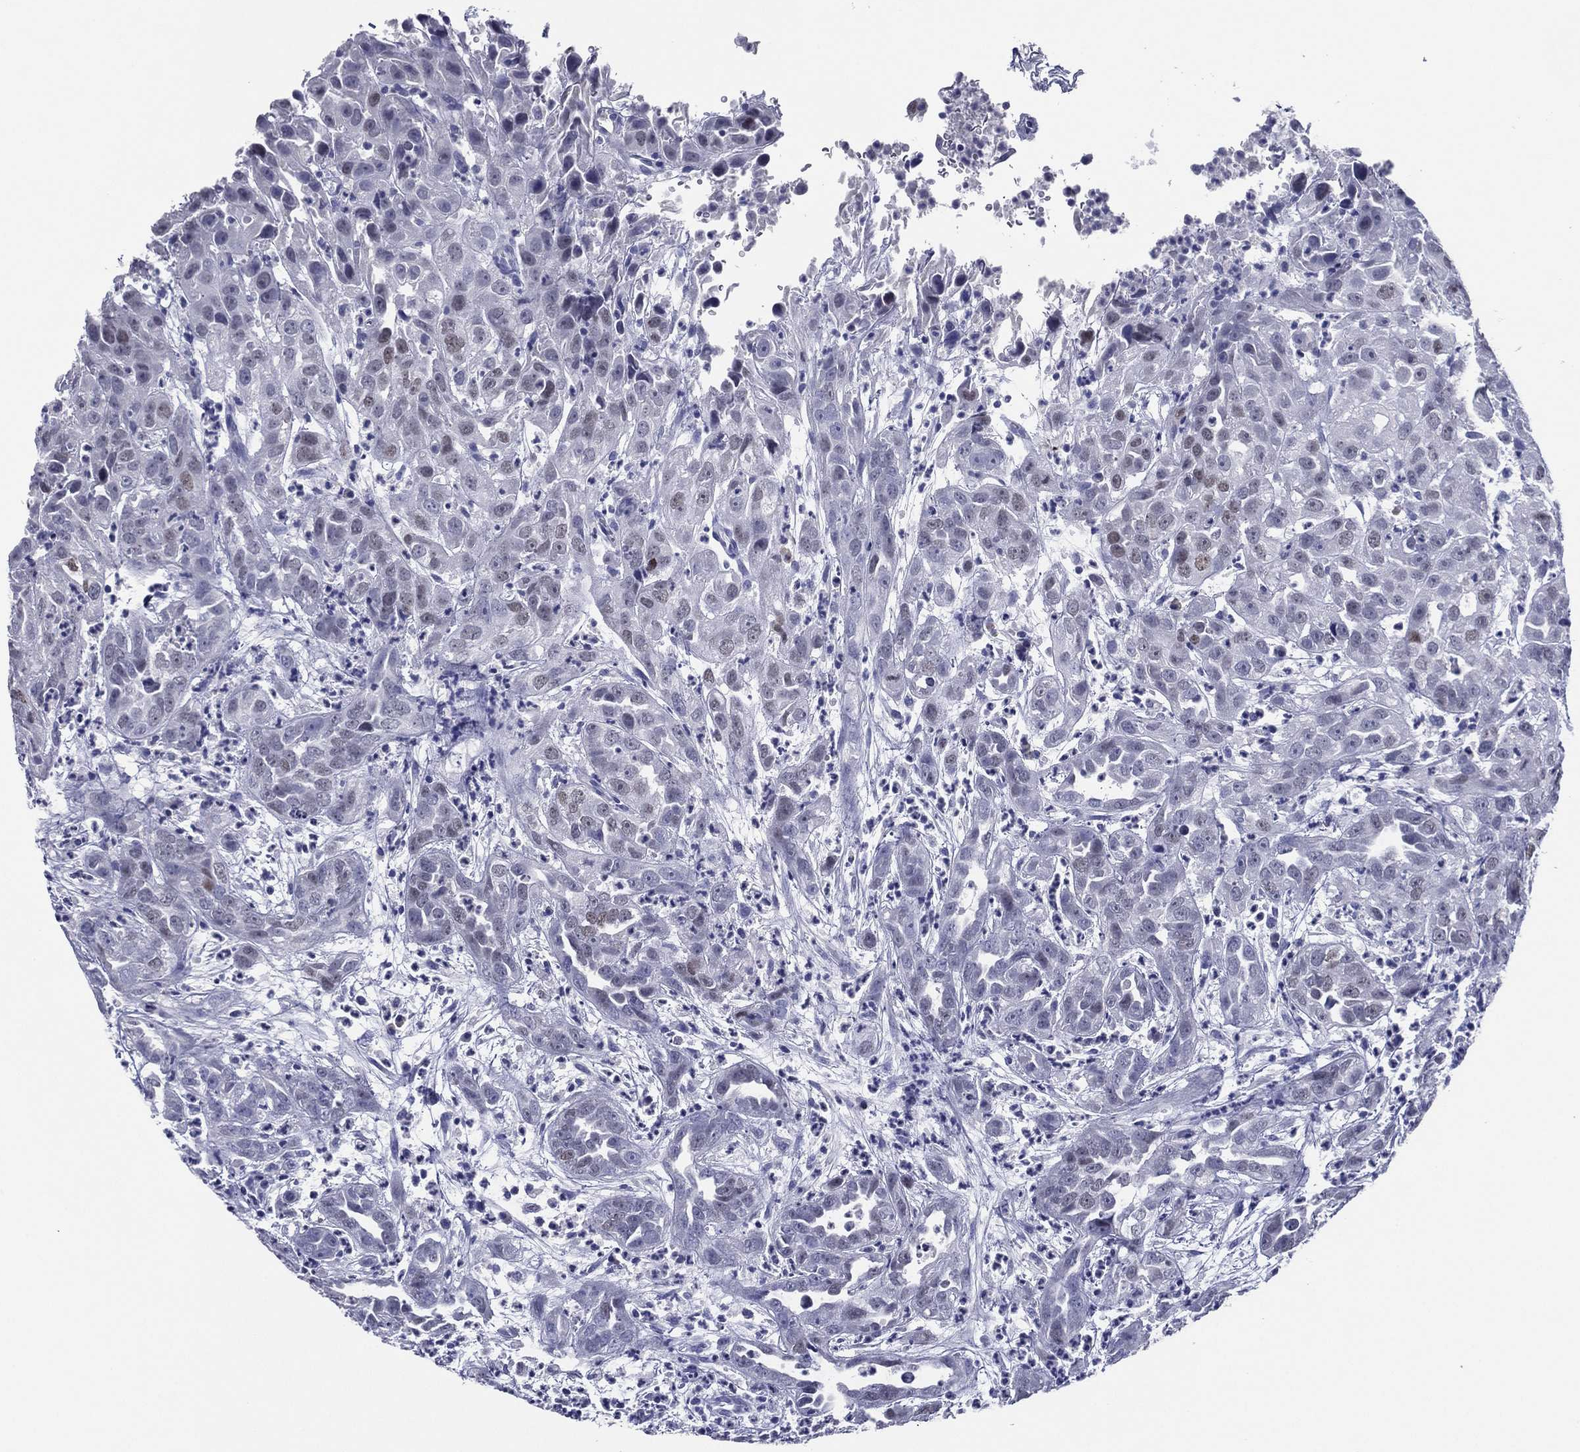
{"staining": {"intensity": "moderate", "quantity": "<25%", "location": "nuclear"}, "tissue": "urothelial cancer", "cell_type": "Tumor cells", "image_type": "cancer", "snomed": [{"axis": "morphology", "description": "Urothelial carcinoma, High grade"}, {"axis": "topography", "description": "Urinary bladder"}], "caption": "Moderate nuclear protein positivity is present in approximately <25% of tumor cells in urothelial cancer.", "gene": "TFAP2A", "patient": {"sex": "female", "age": 41}}